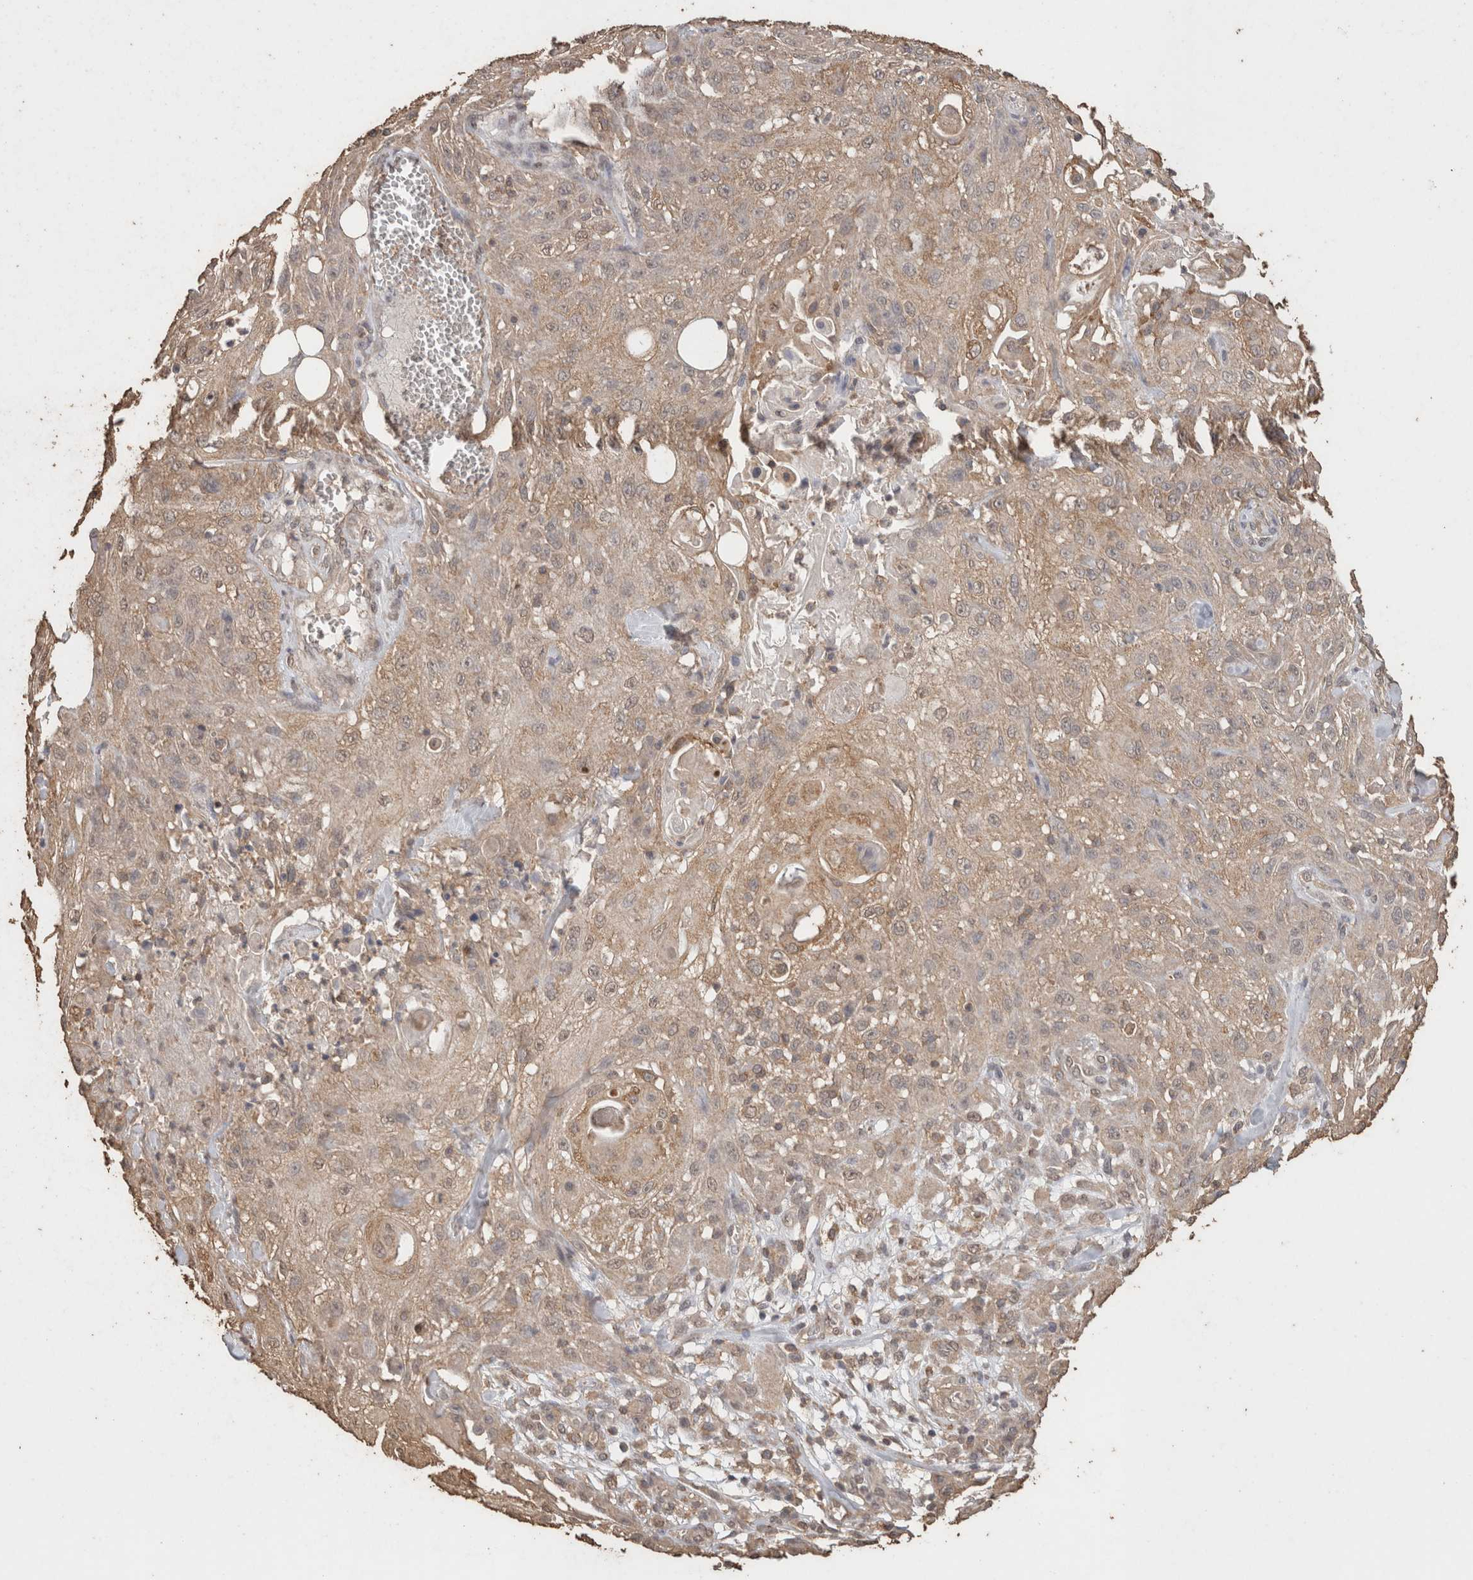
{"staining": {"intensity": "weak", "quantity": ">75%", "location": "cytoplasmic/membranous"}, "tissue": "skin cancer", "cell_type": "Tumor cells", "image_type": "cancer", "snomed": [{"axis": "morphology", "description": "Squamous cell carcinoma, NOS"}, {"axis": "topography", "description": "Skin"}], "caption": "DAB immunohistochemical staining of skin cancer shows weak cytoplasmic/membranous protein expression in about >75% of tumor cells.", "gene": "CX3CL1", "patient": {"sex": "male", "age": 75}}